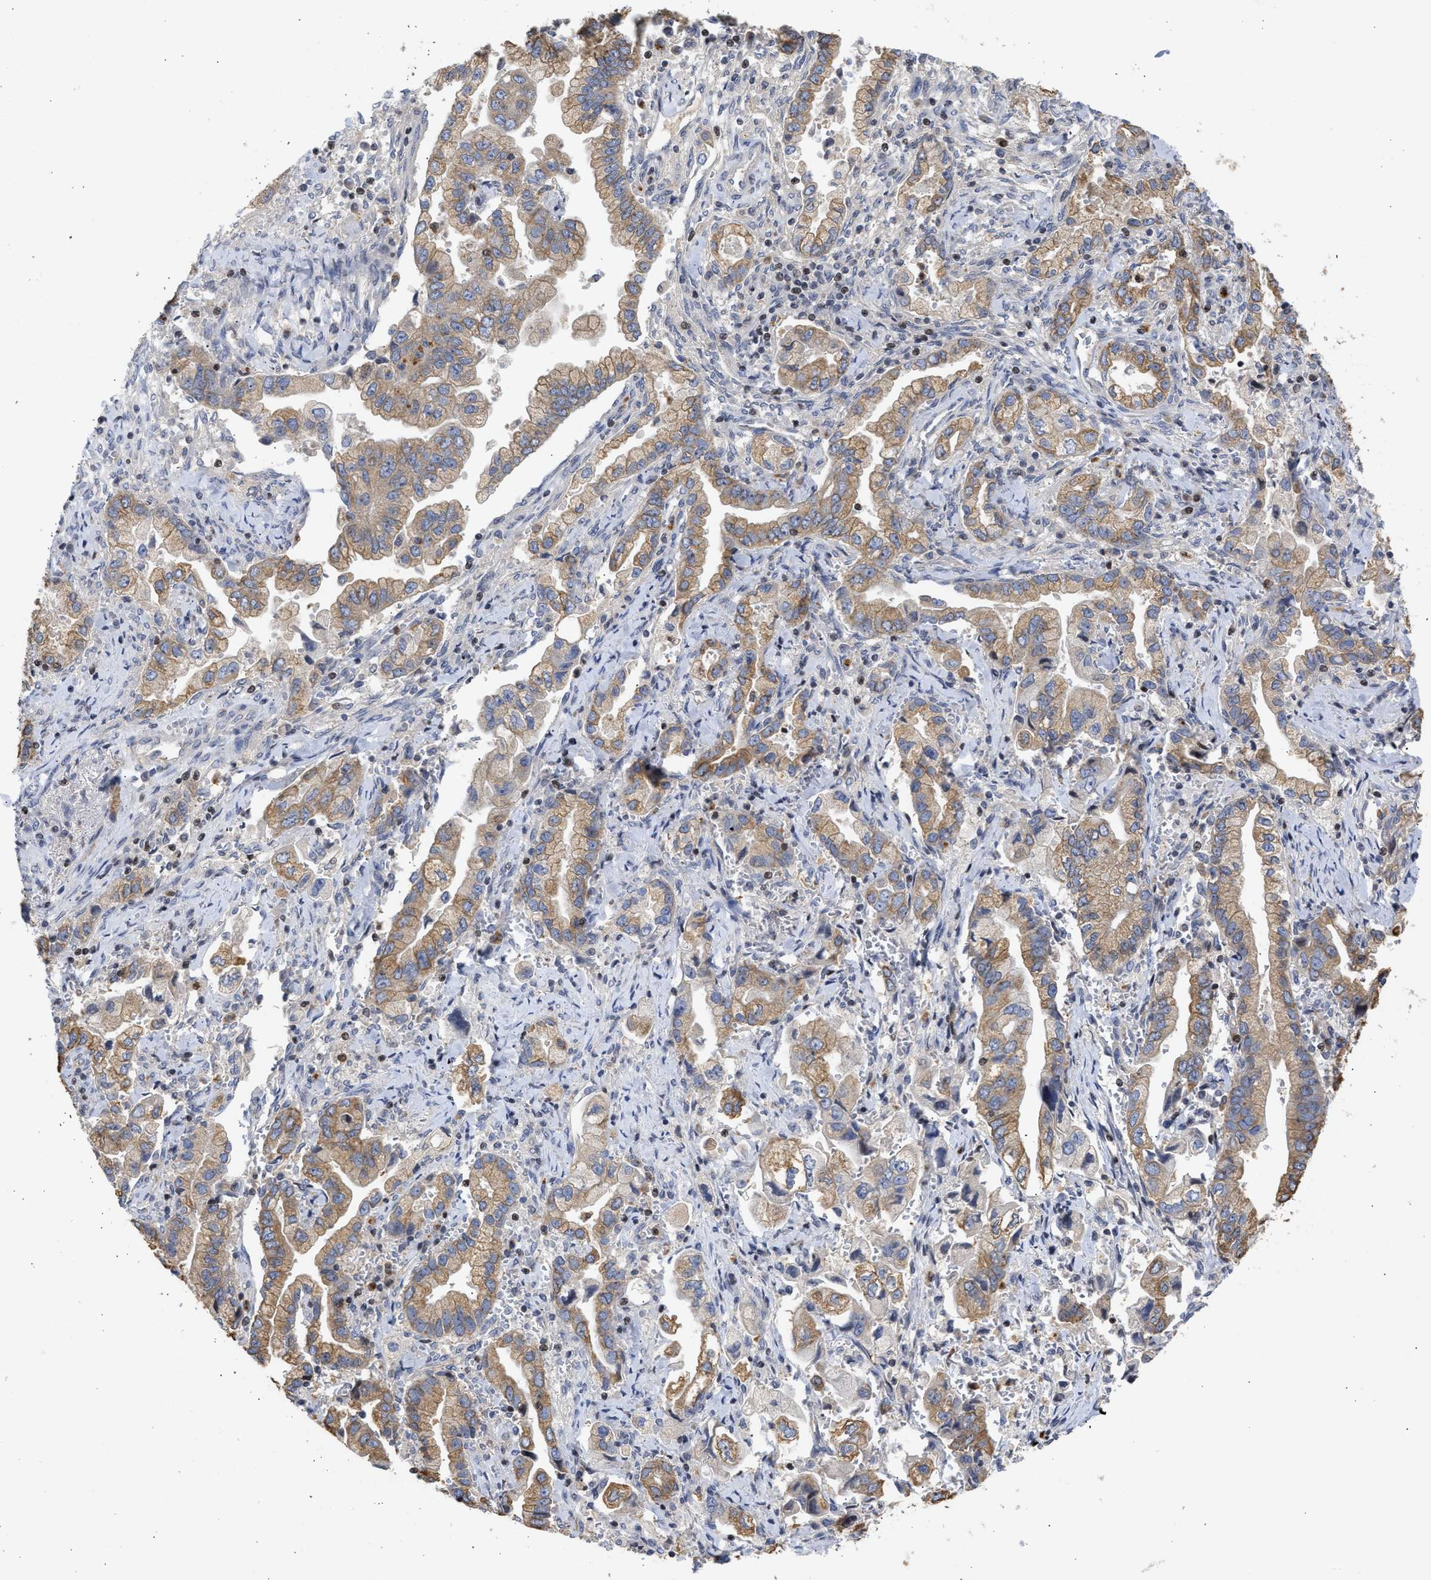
{"staining": {"intensity": "moderate", "quantity": ">75%", "location": "cytoplasmic/membranous"}, "tissue": "stomach cancer", "cell_type": "Tumor cells", "image_type": "cancer", "snomed": [{"axis": "morphology", "description": "Normal tissue, NOS"}, {"axis": "morphology", "description": "Adenocarcinoma, NOS"}, {"axis": "topography", "description": "Stomach"}], "caption": "Immunohistochemical staining of stomach cancer (adenocarcinoma) exhibits medium levels of moderate cytoplasmic/membranous protein positivity in about >75% of tumor cells.", "gene": "ENSG00000142539", "patient": {"sex": "male", "age": 62}}